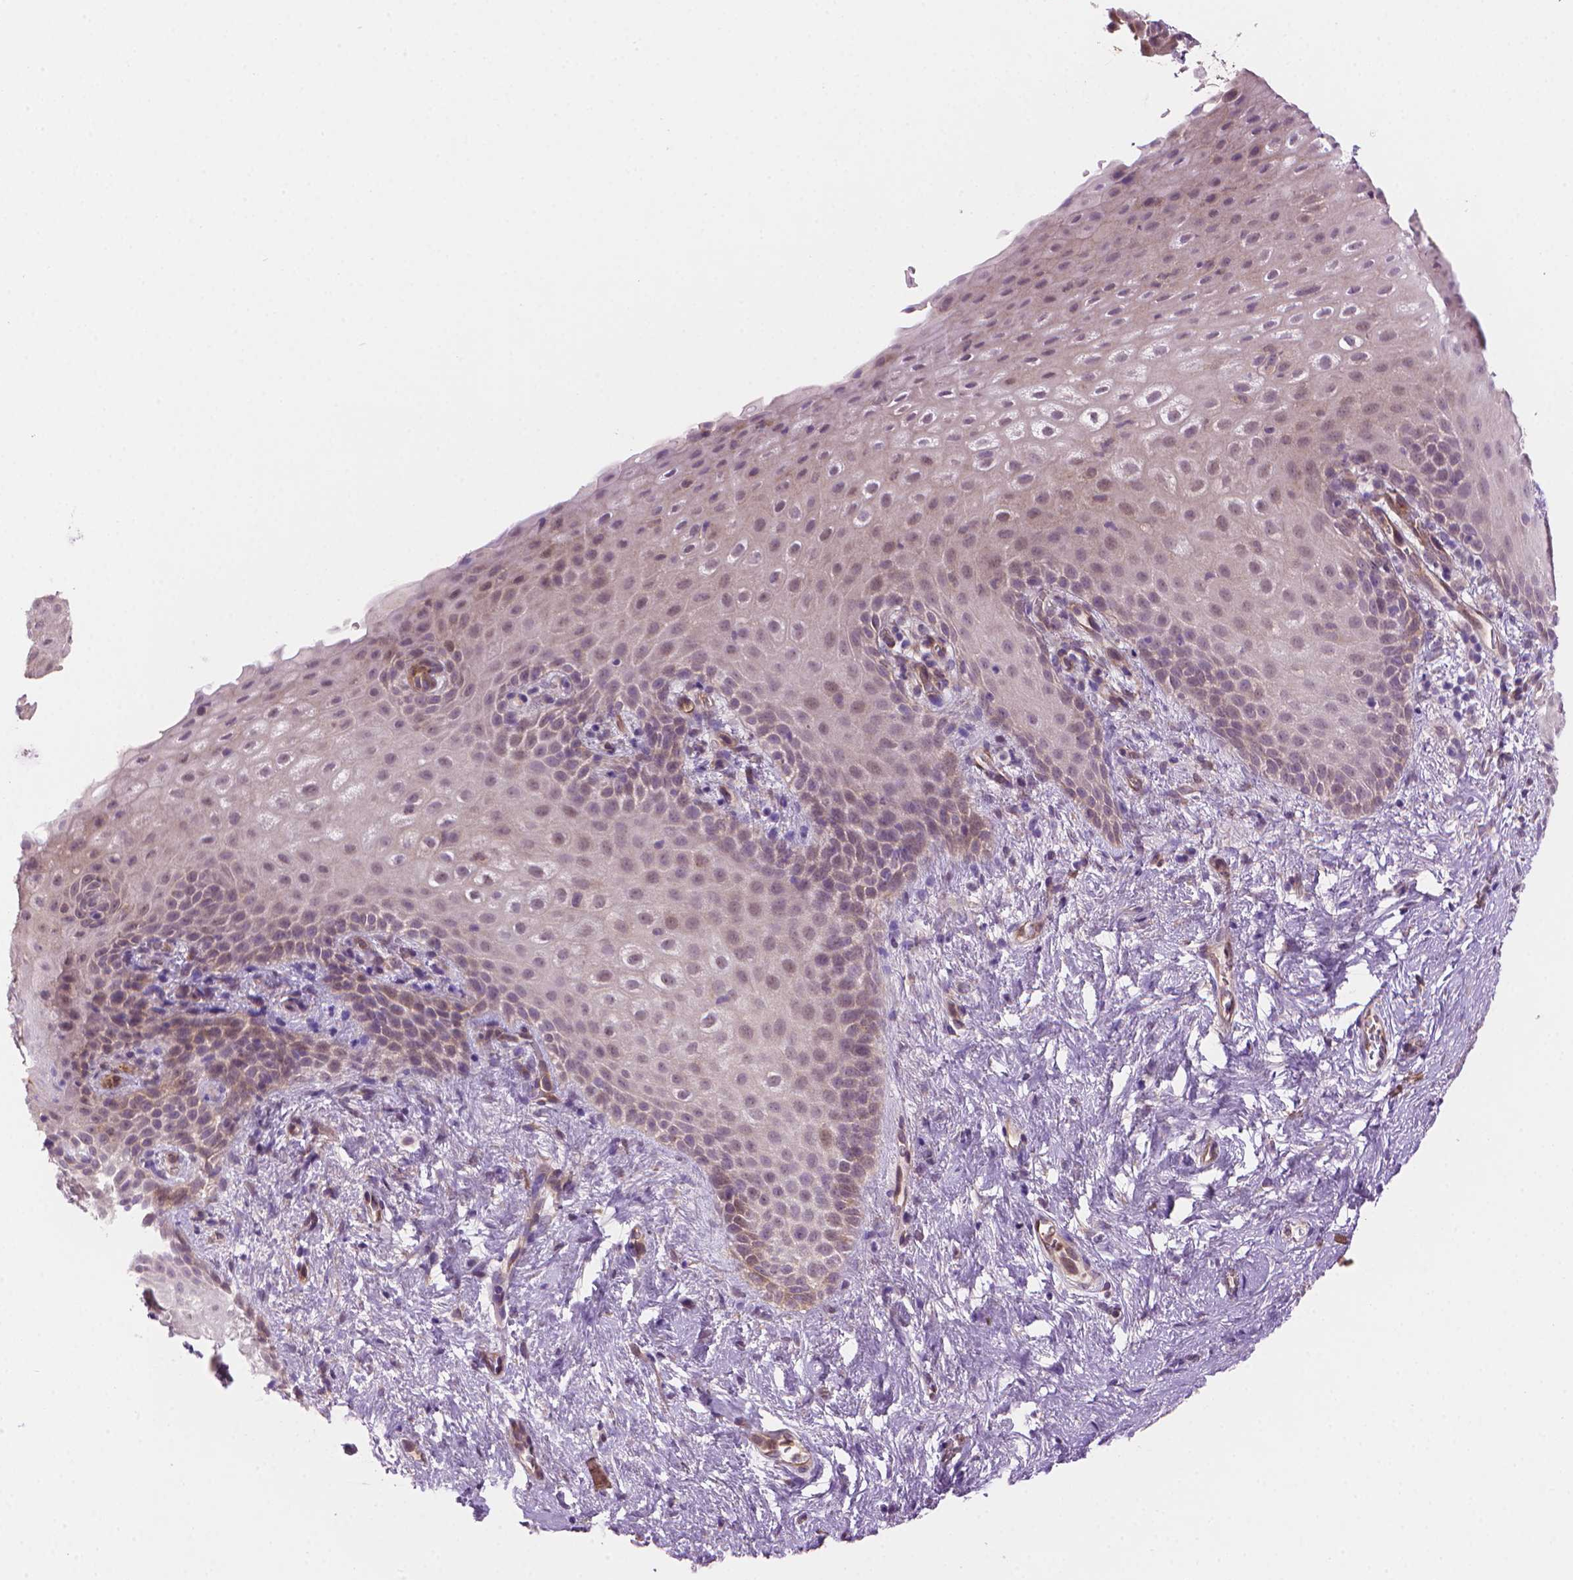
{"staining": {"intensity": "weak", "quantity": "<25%", "location": "cytoplasmic/membranous"}, "tissue": "skin", "cell_type": "Epidermal cells", "image_type": "normal", "snomed": [{"axis": "morphology", "description": "Normal tissue, NOS"}, {"axis": "topography", "description": "Anal"}], "caption": "Protein analysis of benign skin displays no significant staining in epidermal cells.", "gene": "AMMECR1L", "patient": {"sex": "female", "age": 46}}